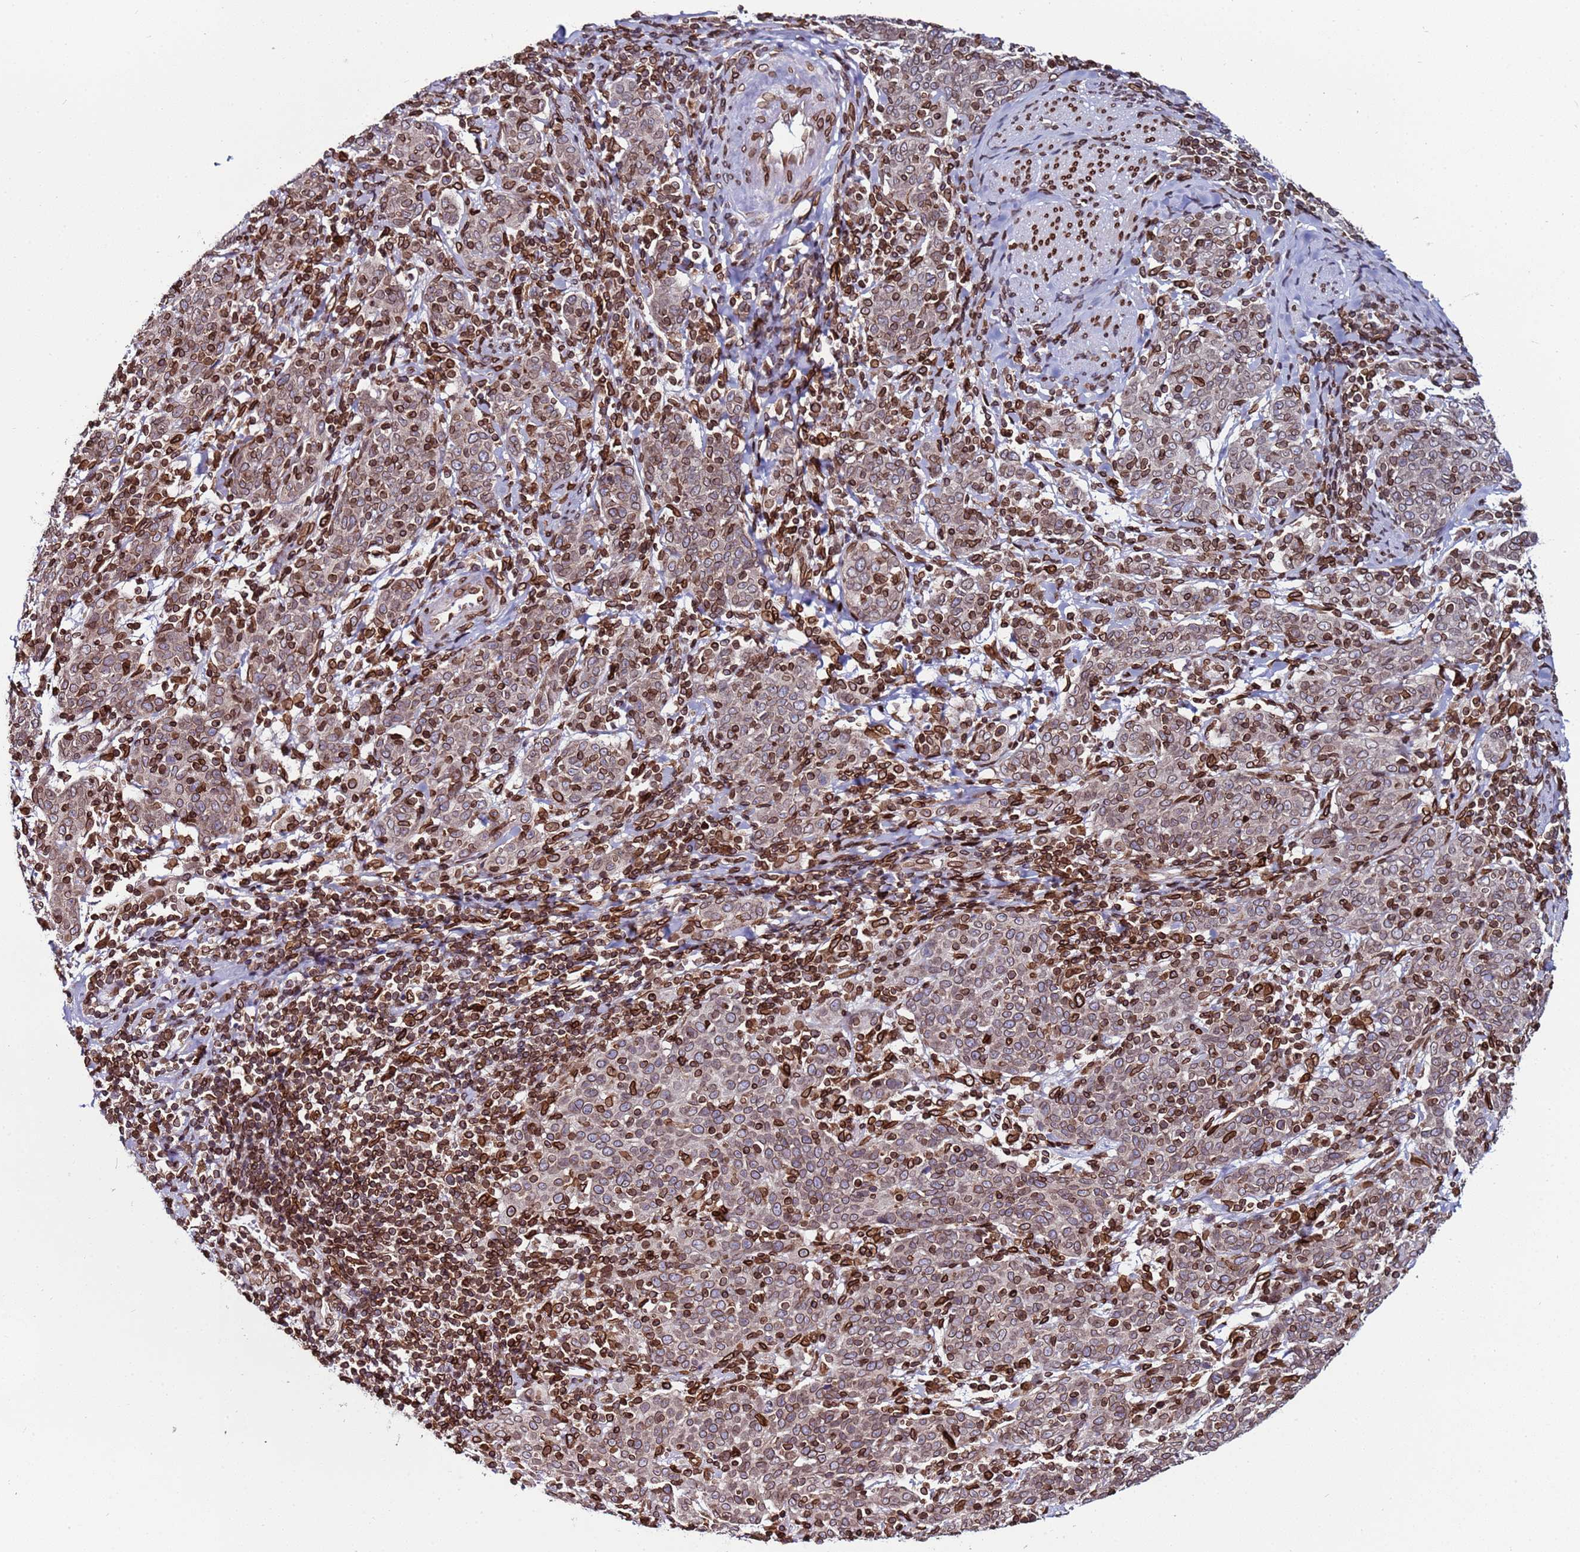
{"staining": {"intensity": "weak", "quantity": ">75%", "location": "cytoplasmic/membranous,nuclear"}, "tissue": "cervical cancer", "cell_type": "Tumor cells", "image_type": "cancer", "snomed": [{"axis": "morphology", "description": "Squamous cell carcinoma, NOS"}, {"axis": "topography", "description": "Cervix"}], "caption": "IHC histopathology image of cervical cancer stained for a protein (brown), which exhibits low levels of weak cytoplasmic/membranous and nuclear expression in about >75% of tumor cells.", "gene": "TOR1AIP1", "patient": {"sex": "female", "age": 67}}